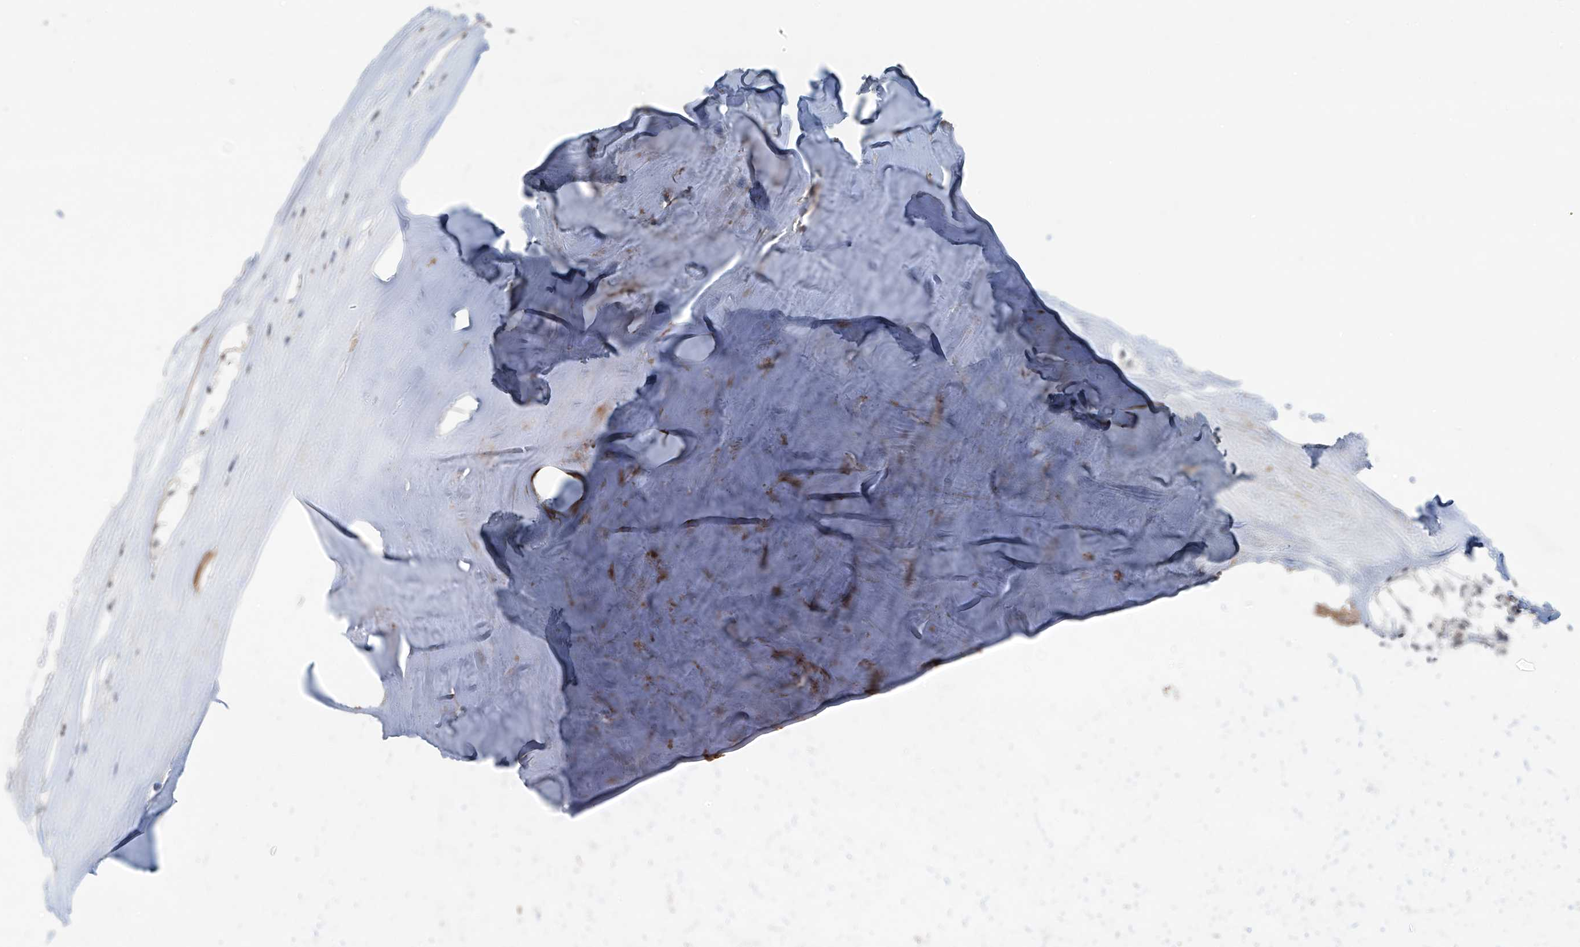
{"staining": {"intensity": "weak", "quantity": "25%-75%", "location": "nuclear"}, "tissue": "pancreatic cancer", "cell_type": "Tumor cells", "image_type": "cancer", "snomed": [{"axis": "morphology", "description": "Adenocarcinoma, NOS"}, {"axis": "topography", "description": "Pancreas"}], "caption": "Pancreatic adenocarcinoma stained with IHC reveals weak nuclear expression in approximately 25%-75% of tumor cells. The staining is performed using DAB (3,3'-diaminobenzidine) brown chromogen to label protein expression. The nuclei are counter-stained blue using hematoxylin.", "gene": "RASGEF1A", "patient": {"sex": "male", "age": 65}}